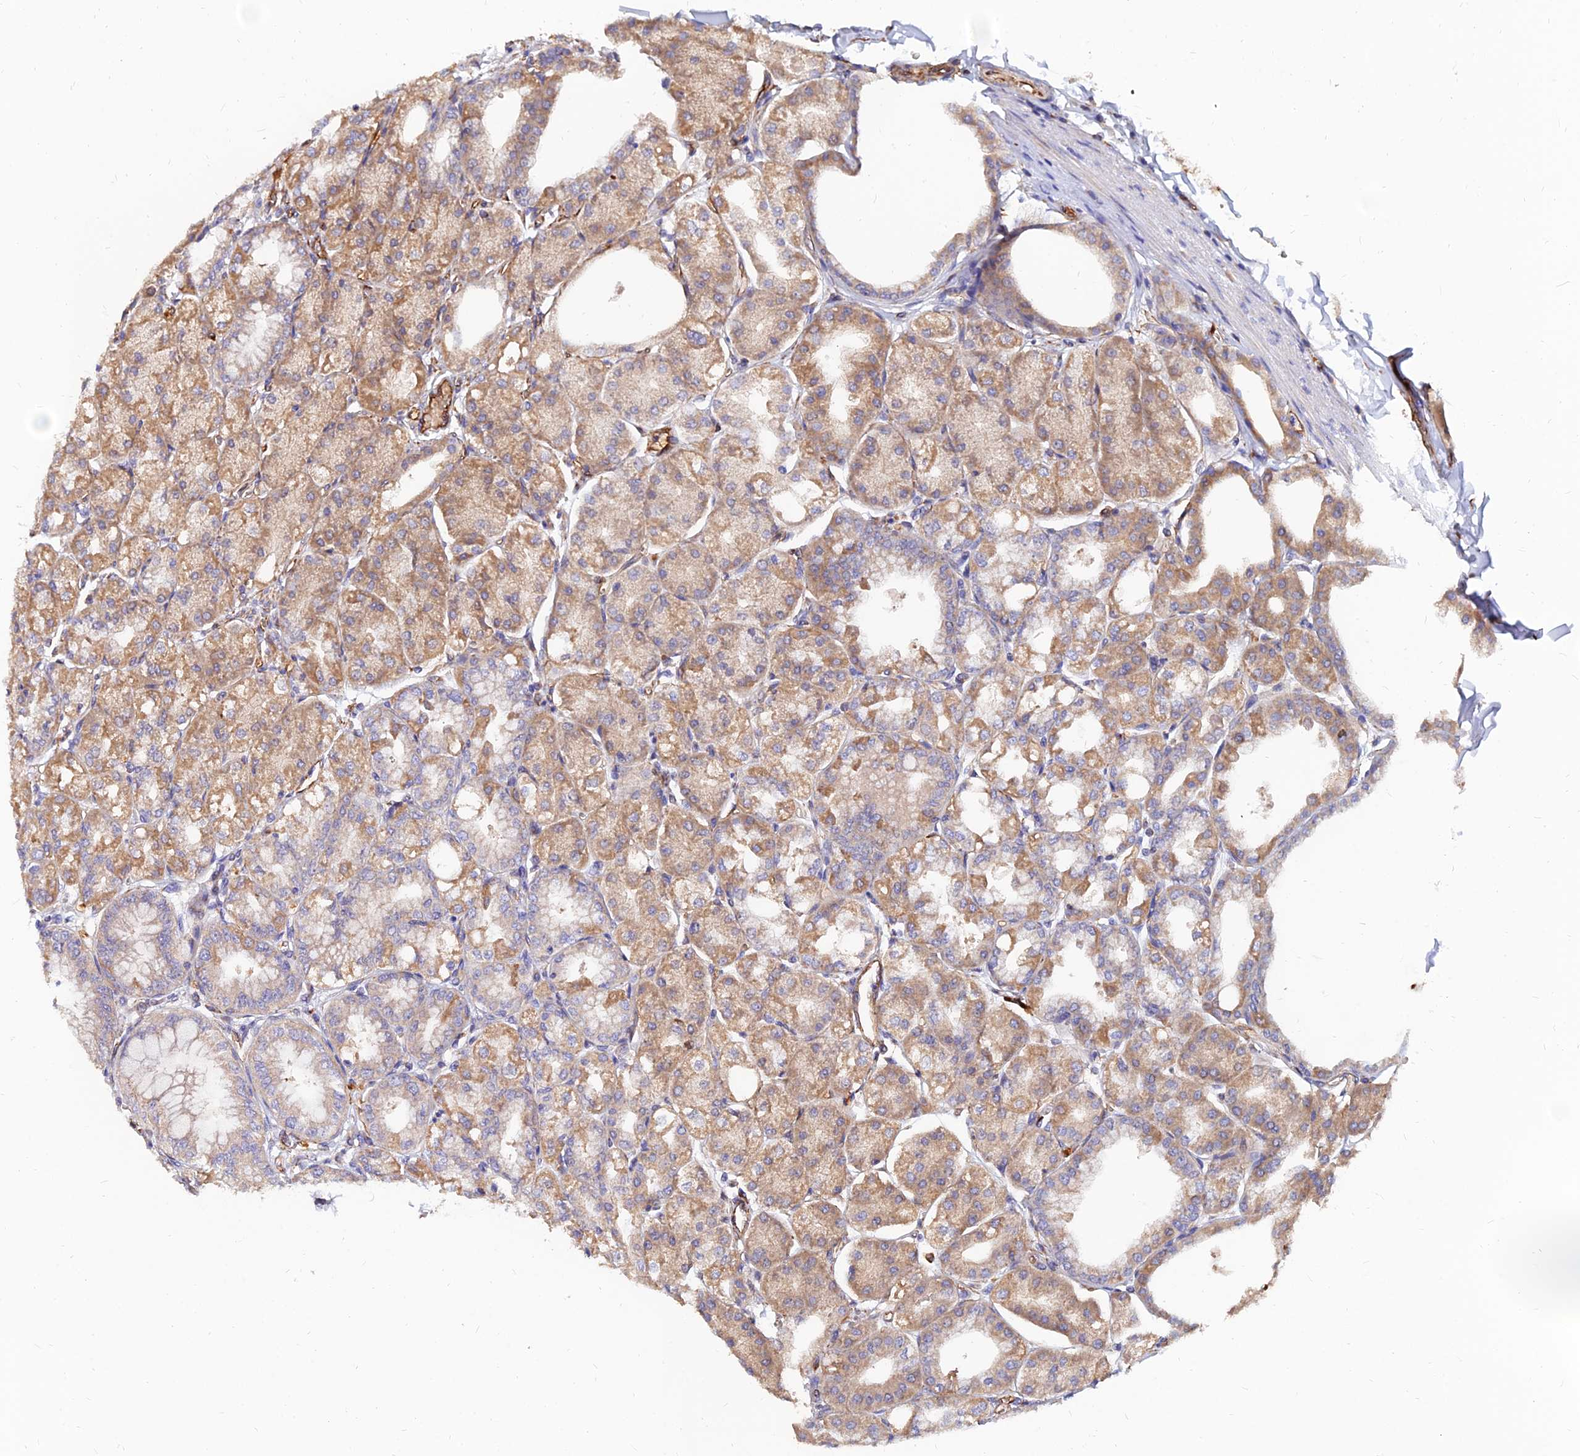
{"staining": {"intensity": "moderate", "quantity": ">75%", "location": "cytoplasmic/membranous"}, "tissue": "stomach", "cell_type": "Glandular cells", "image_type": "normal", "snomed": [{"axis": "morphology", "description": "Normal tissue, NOS"}, {"axis": "topography", "description": "Stomach, lower"}], "caption": "Immunohistochemical staining of benign stomach exhibits moderate cytoplasmic/membranous protein staining in approximately >75% of glandular cells.", "gene": "CDK18", "patient": {"sex": "male", "age": 71}}